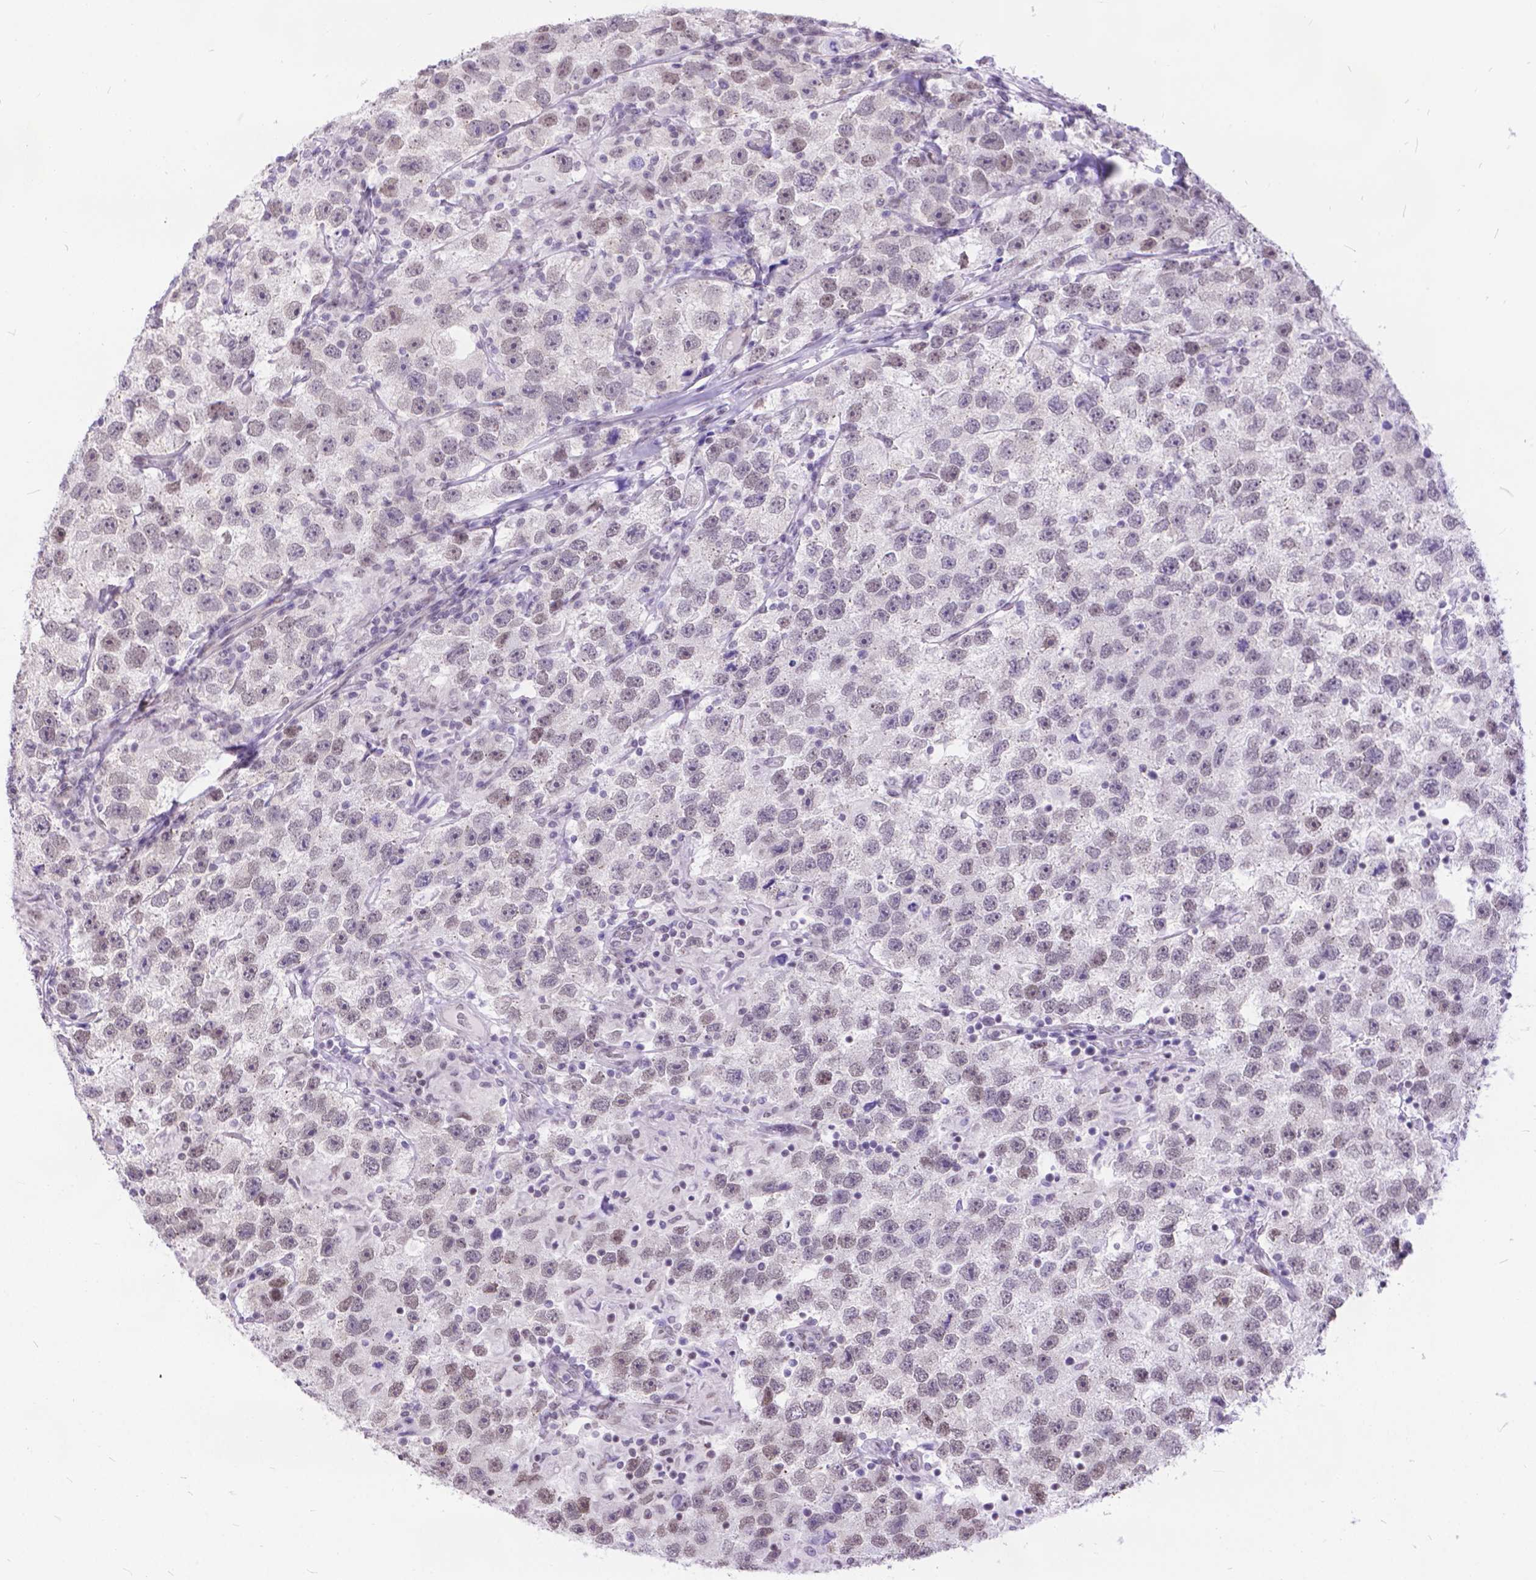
{"staining": {"intensity": "weak", "quantity": "25%-75%", "location": "nuclear"}, "tissue": "testis cancer", "cell_type": "Tumor cells", "image_type": "cancer", "snomed": [{"axis": "morphology", "description": "Seminoma, NOS"}, {"axis": "topography", "description": "Testis"}], "caption": "The photomicrograph reveals a brown stain indicating the presence of a protein in the nuclear of tumor cells in testis cancer (seminoma).", "gene": "FAM124B", "patient": {"sex": "male", "age": 26}}